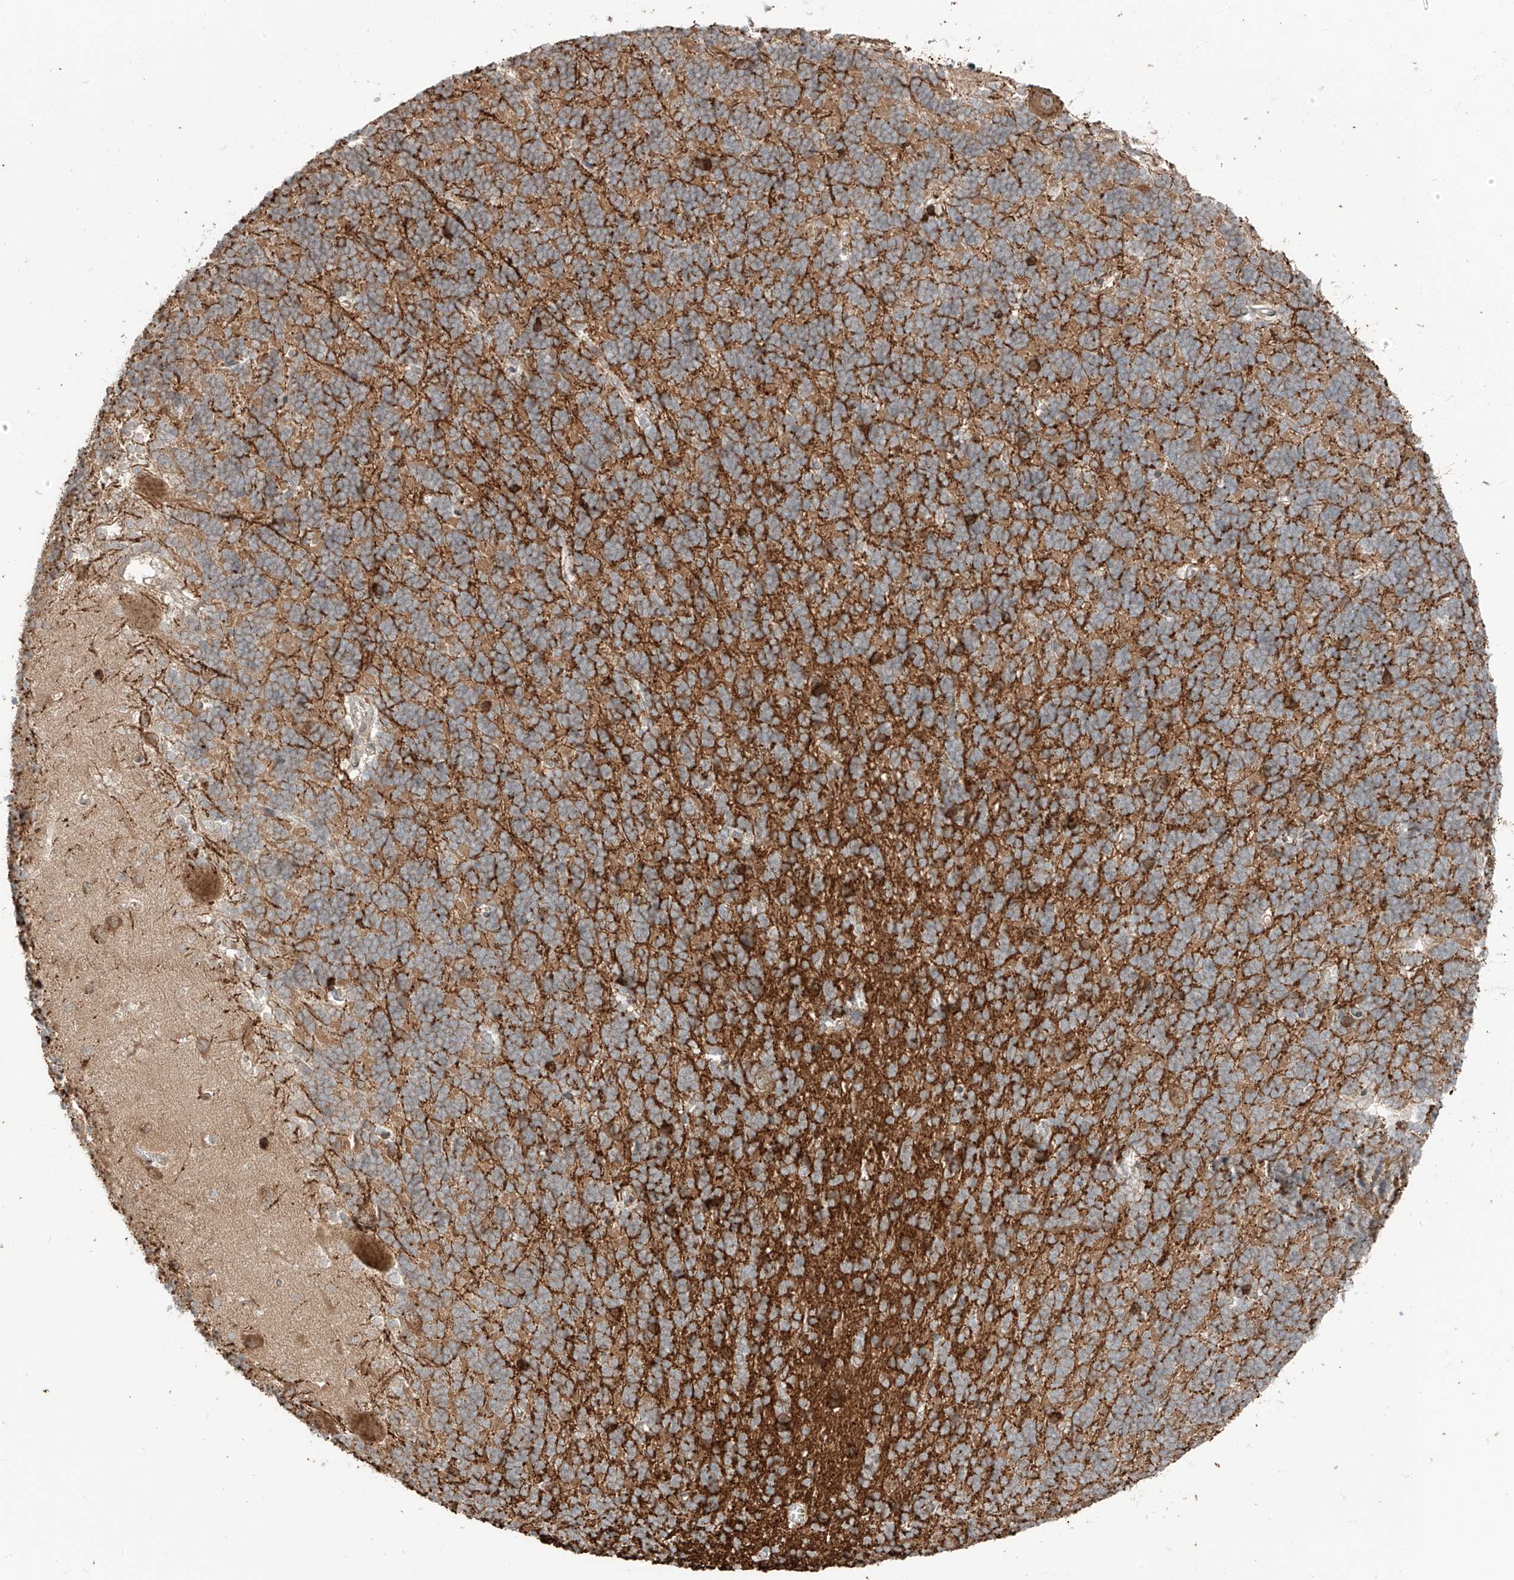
{"staining": {"intensity": "moderate", "quantity": ">75%", "location": "cytoplasmic/membranous"}, "tissue": "cerebellum", "cell_type": "Cells in granular layer", "image_type": "normal", "snomed": [{"axis": "morphology", "description": "Normal tissue, NOS"}, {"axis": "topography", "description": "Cerebellum"}], "caption": "A high-resolution micrograph shows immunohistochemistry staining of unremarkable cerebellum, which demonstrates moderate cytoplasmic/membranous positivity in approximately >75% of cells in granular layer. (brown staining indicates protein expression, while blue staining denotes nuclei).", "gene": "CEP162", "patient": {"sex": "male", "age": 37}}